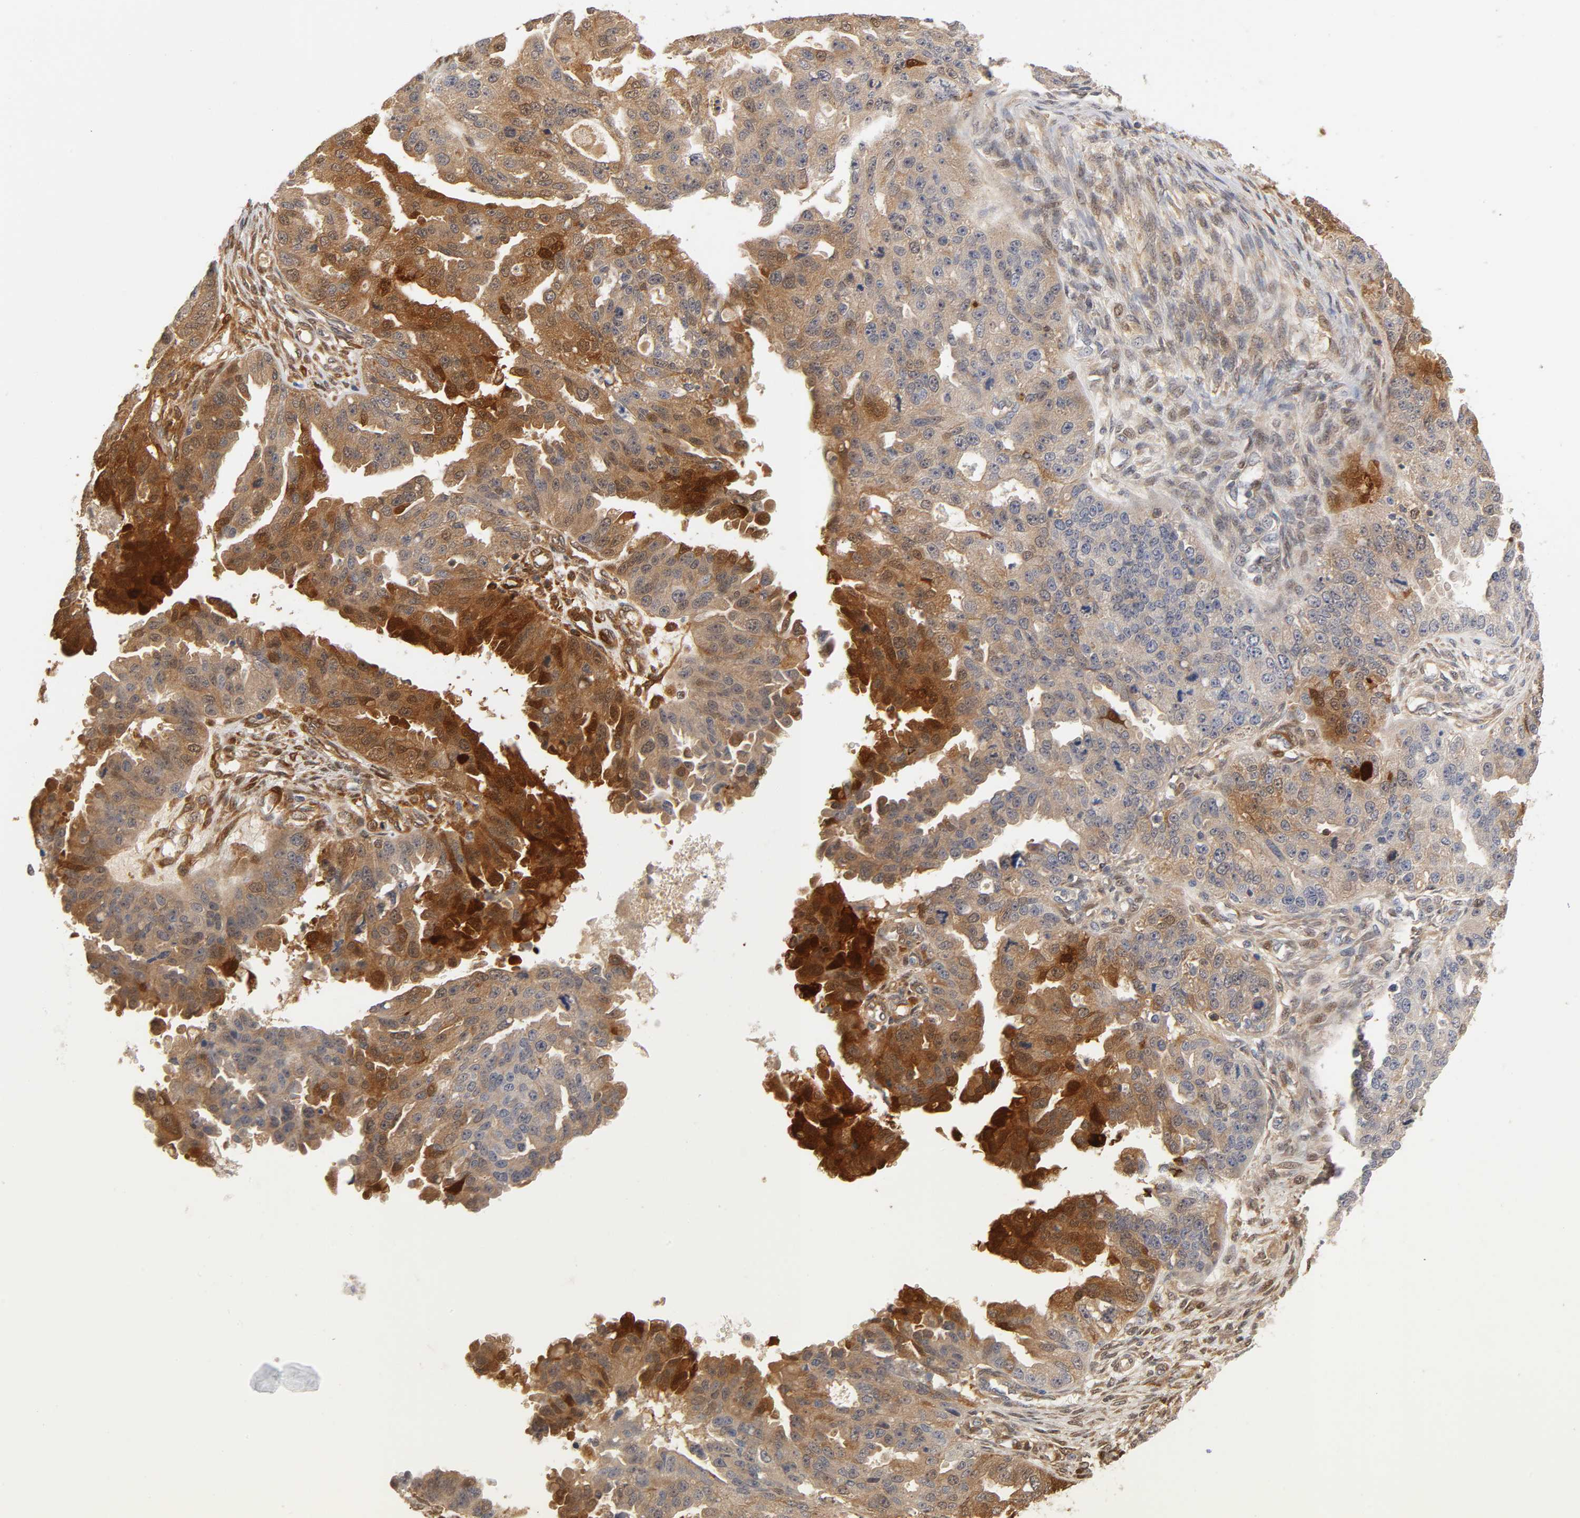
{"staining": {"intensity": "strong", "quantity": ">75%", "location": "cytoplasmic/membranous"}, "tissue": "ovarian cancer", "cell_type": "Tumor cells", "image_type": "cancer", "snomed": [{"axis": "morphology", "description": "Cystadenocarcinoma, serous, NOS"}, {"axis": "topography", "description": "Ovary"}], "caption": "A micrograph of ovarian serous cystadenocarcinoma stained for a protein shows strong cytoplasmic/membranous brown staining in tumor cells. Using DAB (3,3'-diaminobenzidine) (brown) and hematoxylin (blue) stains, captured at high magnification using brightfield microscopy.", "gene": "ISG15", "patient": {"sex": "female", "age": 58}}